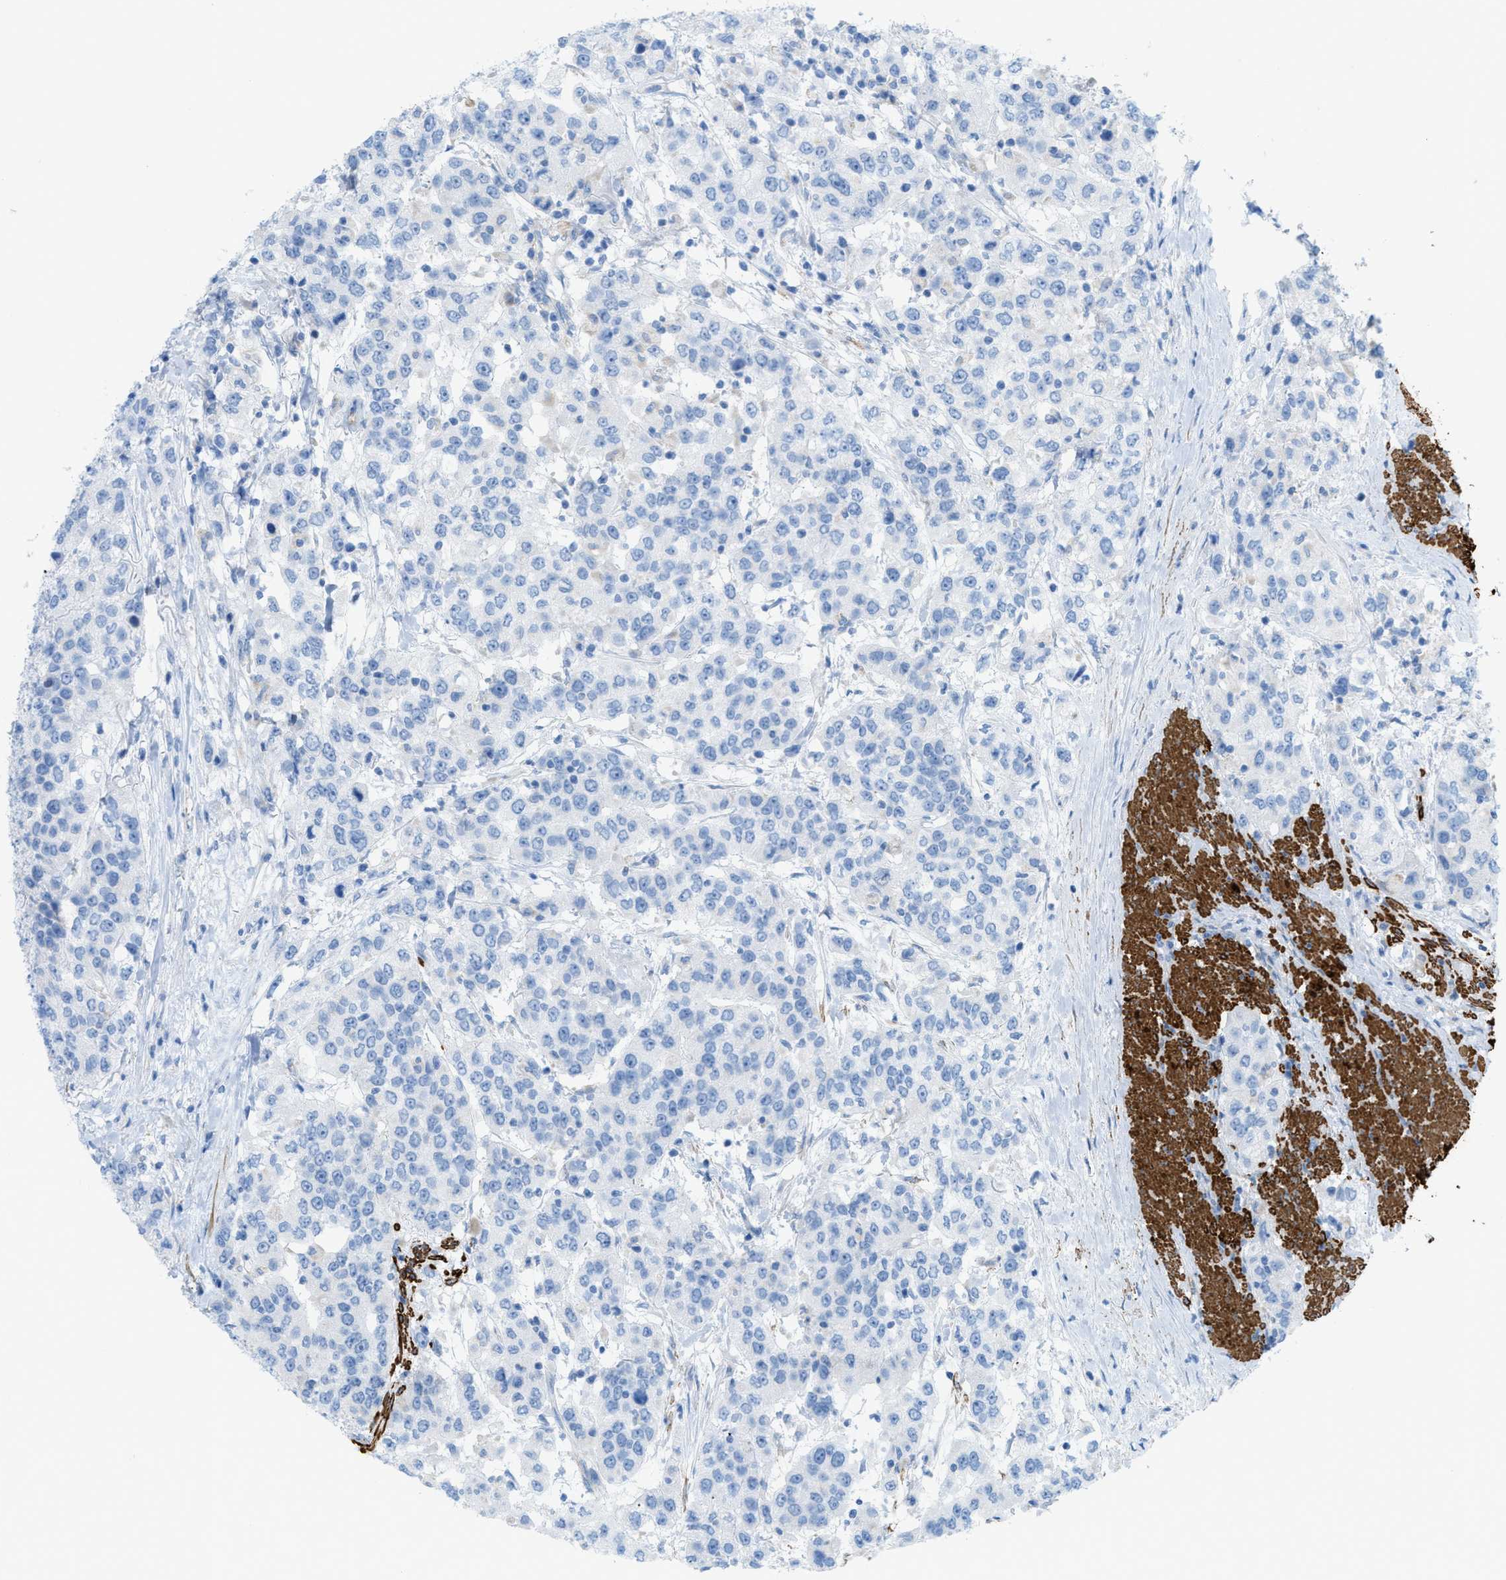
{"staining": {"intensity": "negative", "quantity": "none", "location": "none"}, "tissue": "urothelial cancer", "cell_type": "Tumor cells", "image_type": "cancer", "snomed": [{"axis": "morphology", "description": "Urothelial carcinoma, High grade"}, {"axis": "topography", "description": "Urinary bladder"}], "caption": "High-grade urothelial carcinoma was stained to show a protein in brown. There is no significant expression in tumor cells.", "gene": "MYH11", "patient": {"sex": "female", "age": 80}}